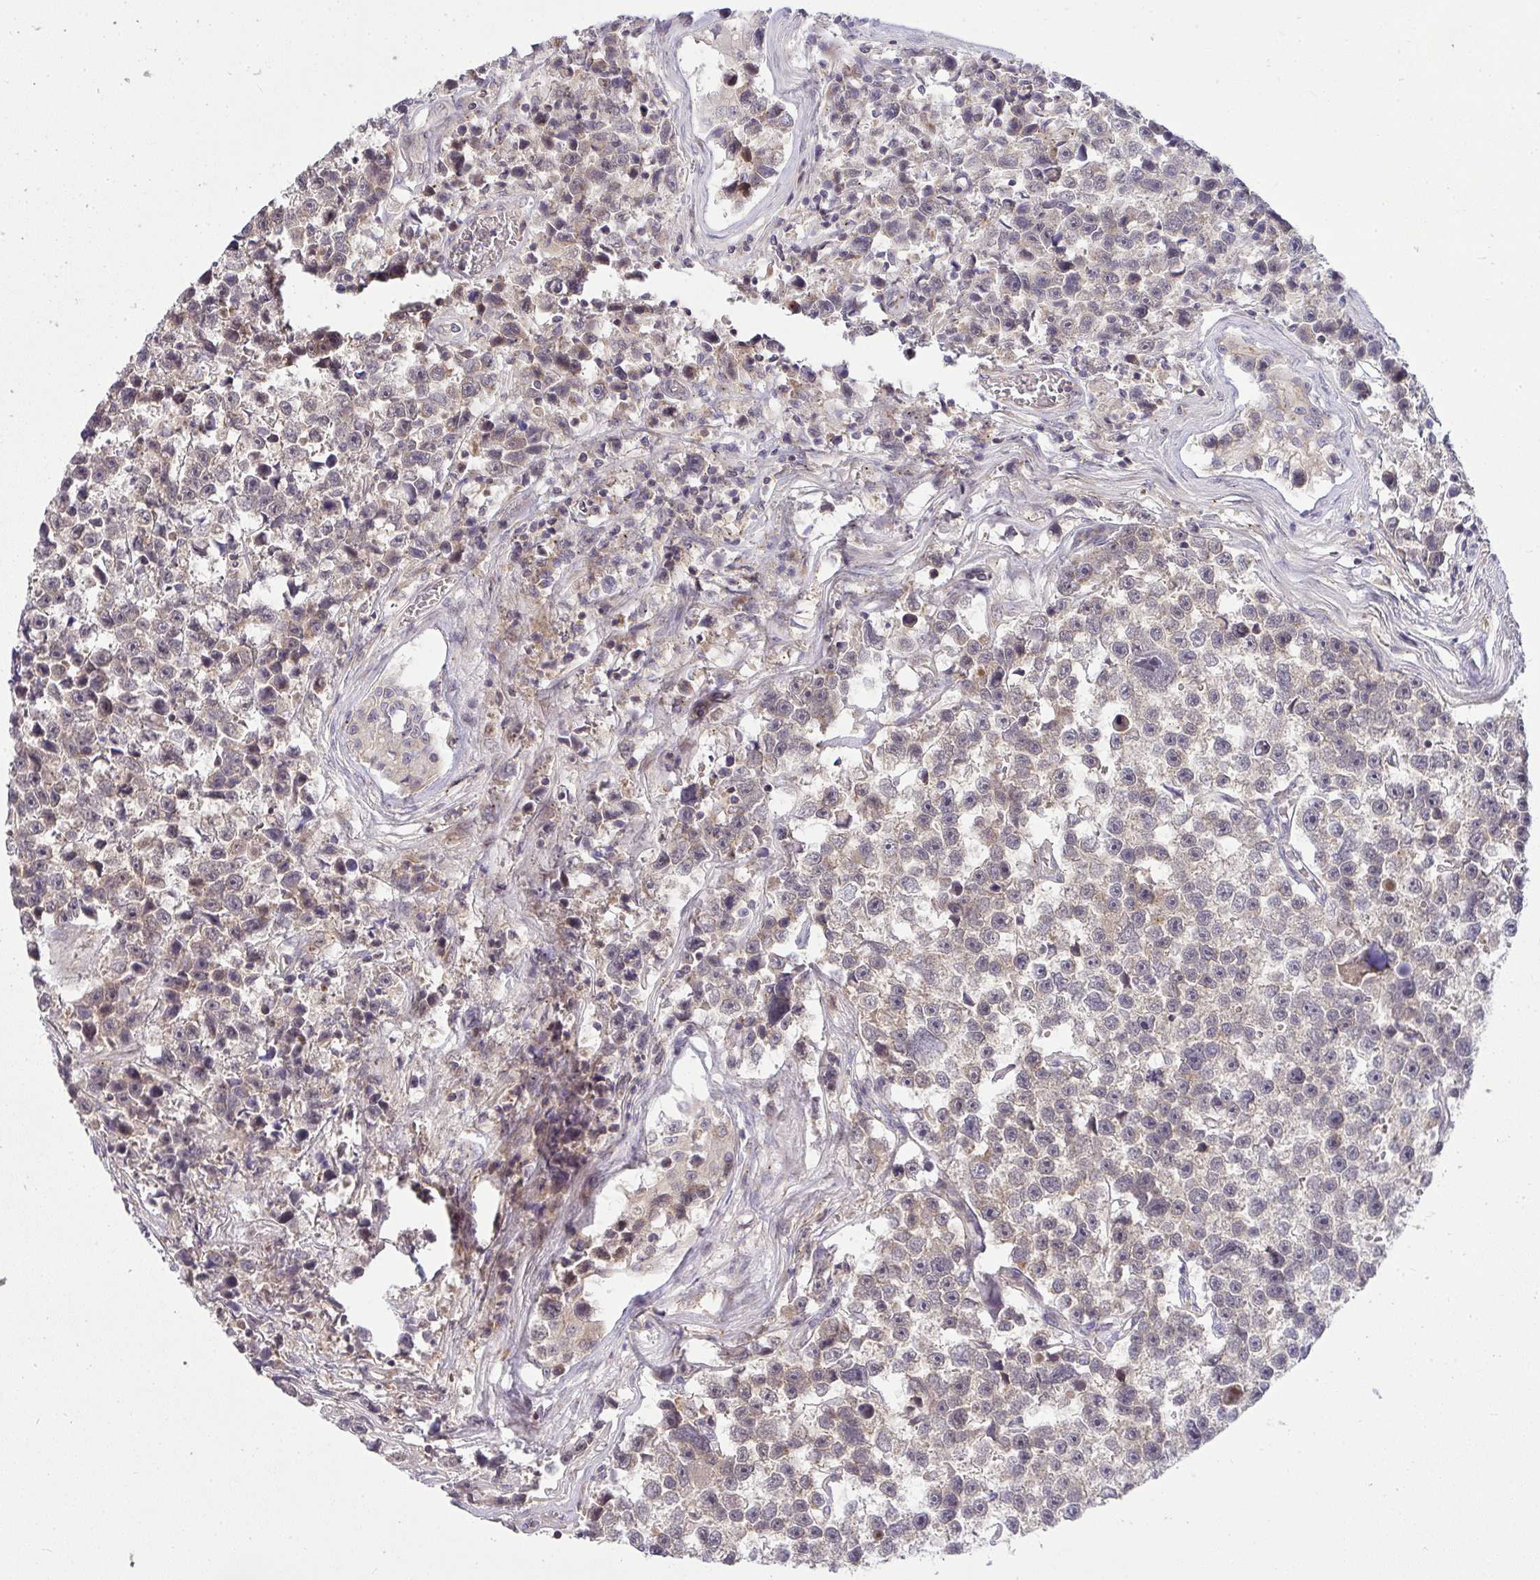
{"staining": {"intensity": "negative", "quantity": "none", "location": "none"}, "tissue": "testis cancer", "cell_type": "Tumor cells", "image_type": "cancer", "snomed": [{"axis": "morphology", "description": "Seminoma, NOS"}, {"axis": "topography", "description": "Testis"}], "caption": "IHC micrograph of seminoma (testis) stained for a protein (brown), which exhibits no positivity in tumor cells.", "gene": "SLC9A6", "patient": {"sex": "male", "age": 26}}